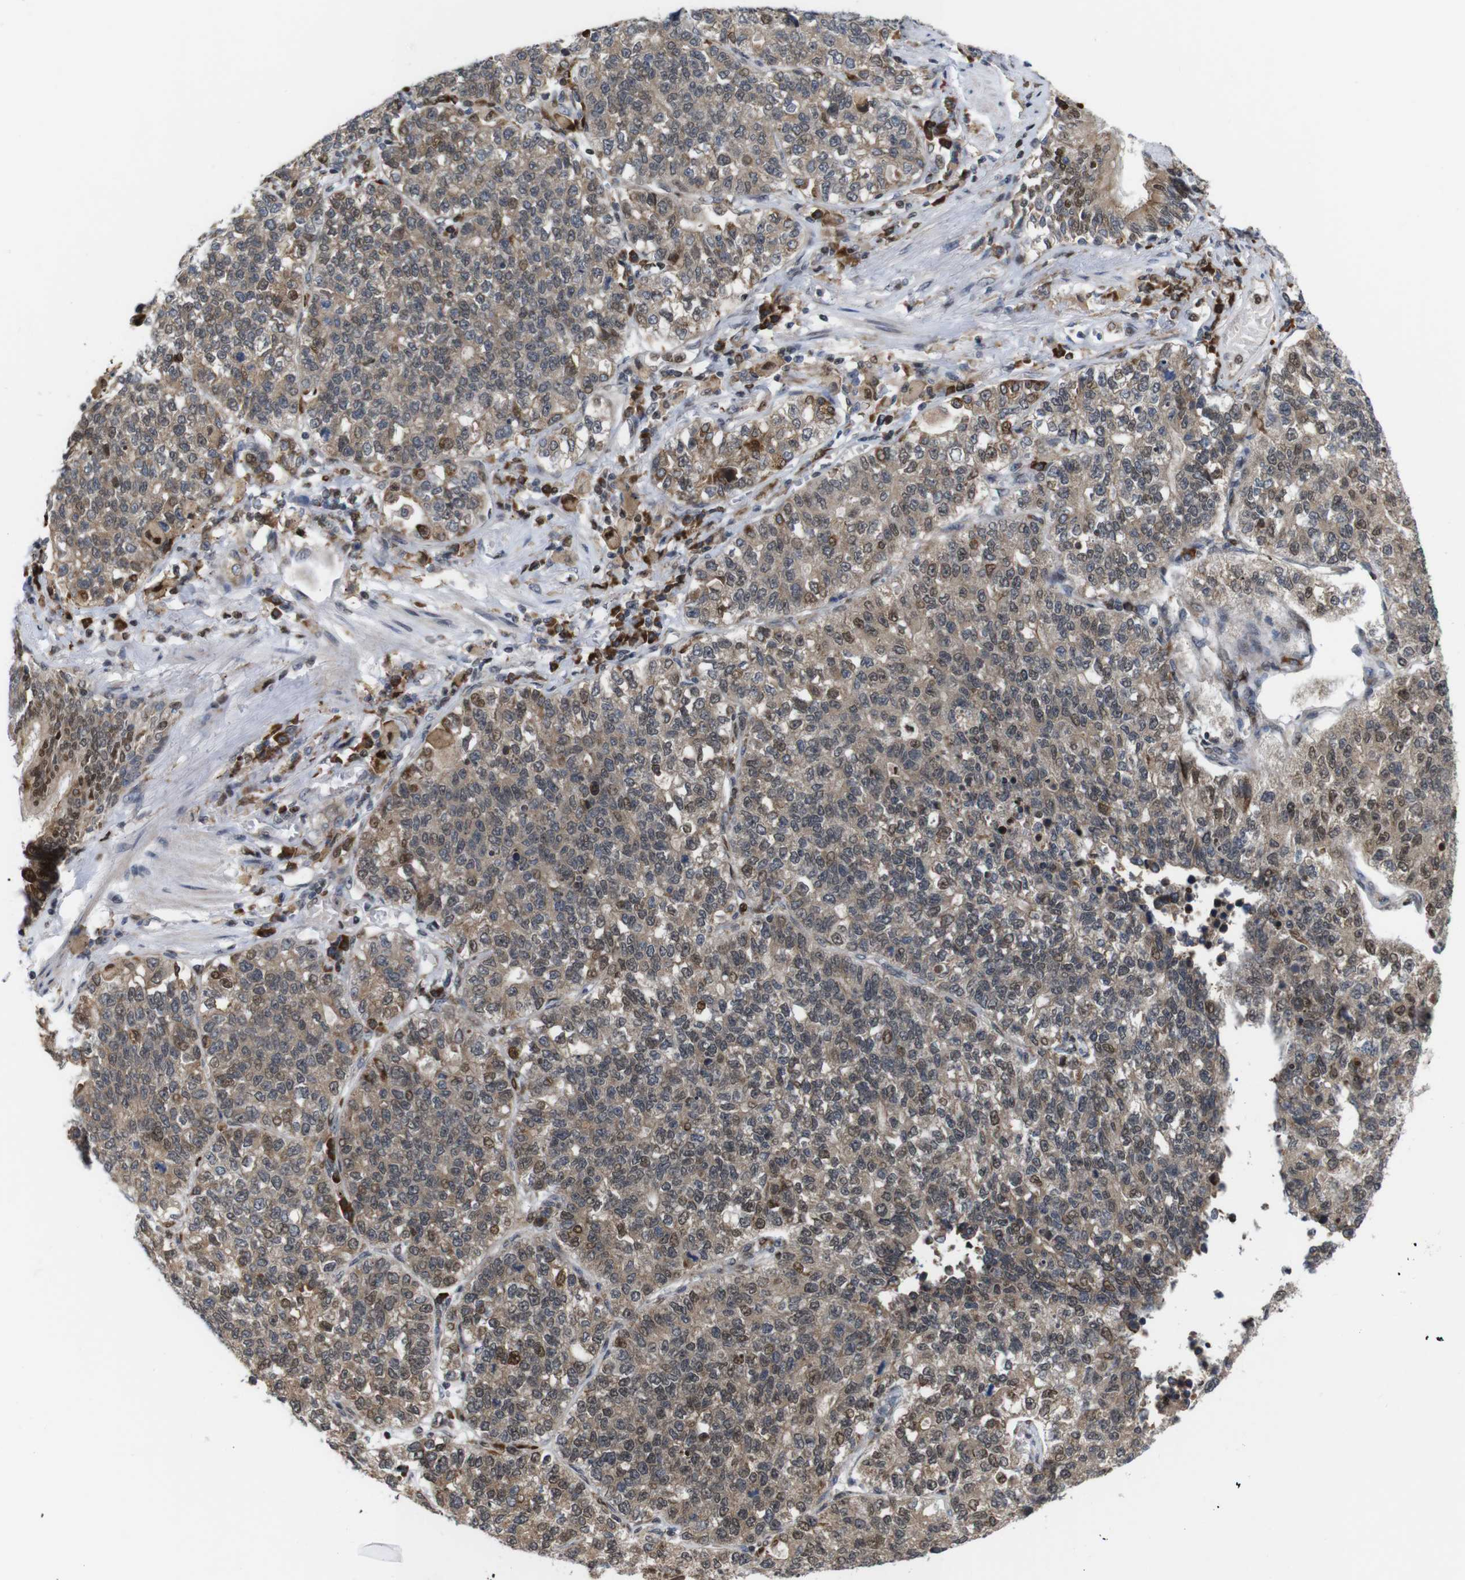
{"staining": {"intensity": "moderate", "quantity": ">75%", "location": "cytoplasmic/membranous"}, "tissue": "lung cancer", "cell_type": "Tumor cells", "image_type": "cancer", "snomed": [{"axis": "morphology", "description": "Adenocarcinoma, NOS"}, {"axis": "topography", "description": "Lung"}], "caption": "Tumor cells show medium levels of moderate cytoplasmic/membranous expression in about >75% of cells in human adenocarcinoma (lung). The staining is performed using DAB brown chromogen to label protein expression. The nuclei are counter-stained blue using hematoxylin.", "gene": "PTPN1", "patient": {"sex": "male", "age": 49}}